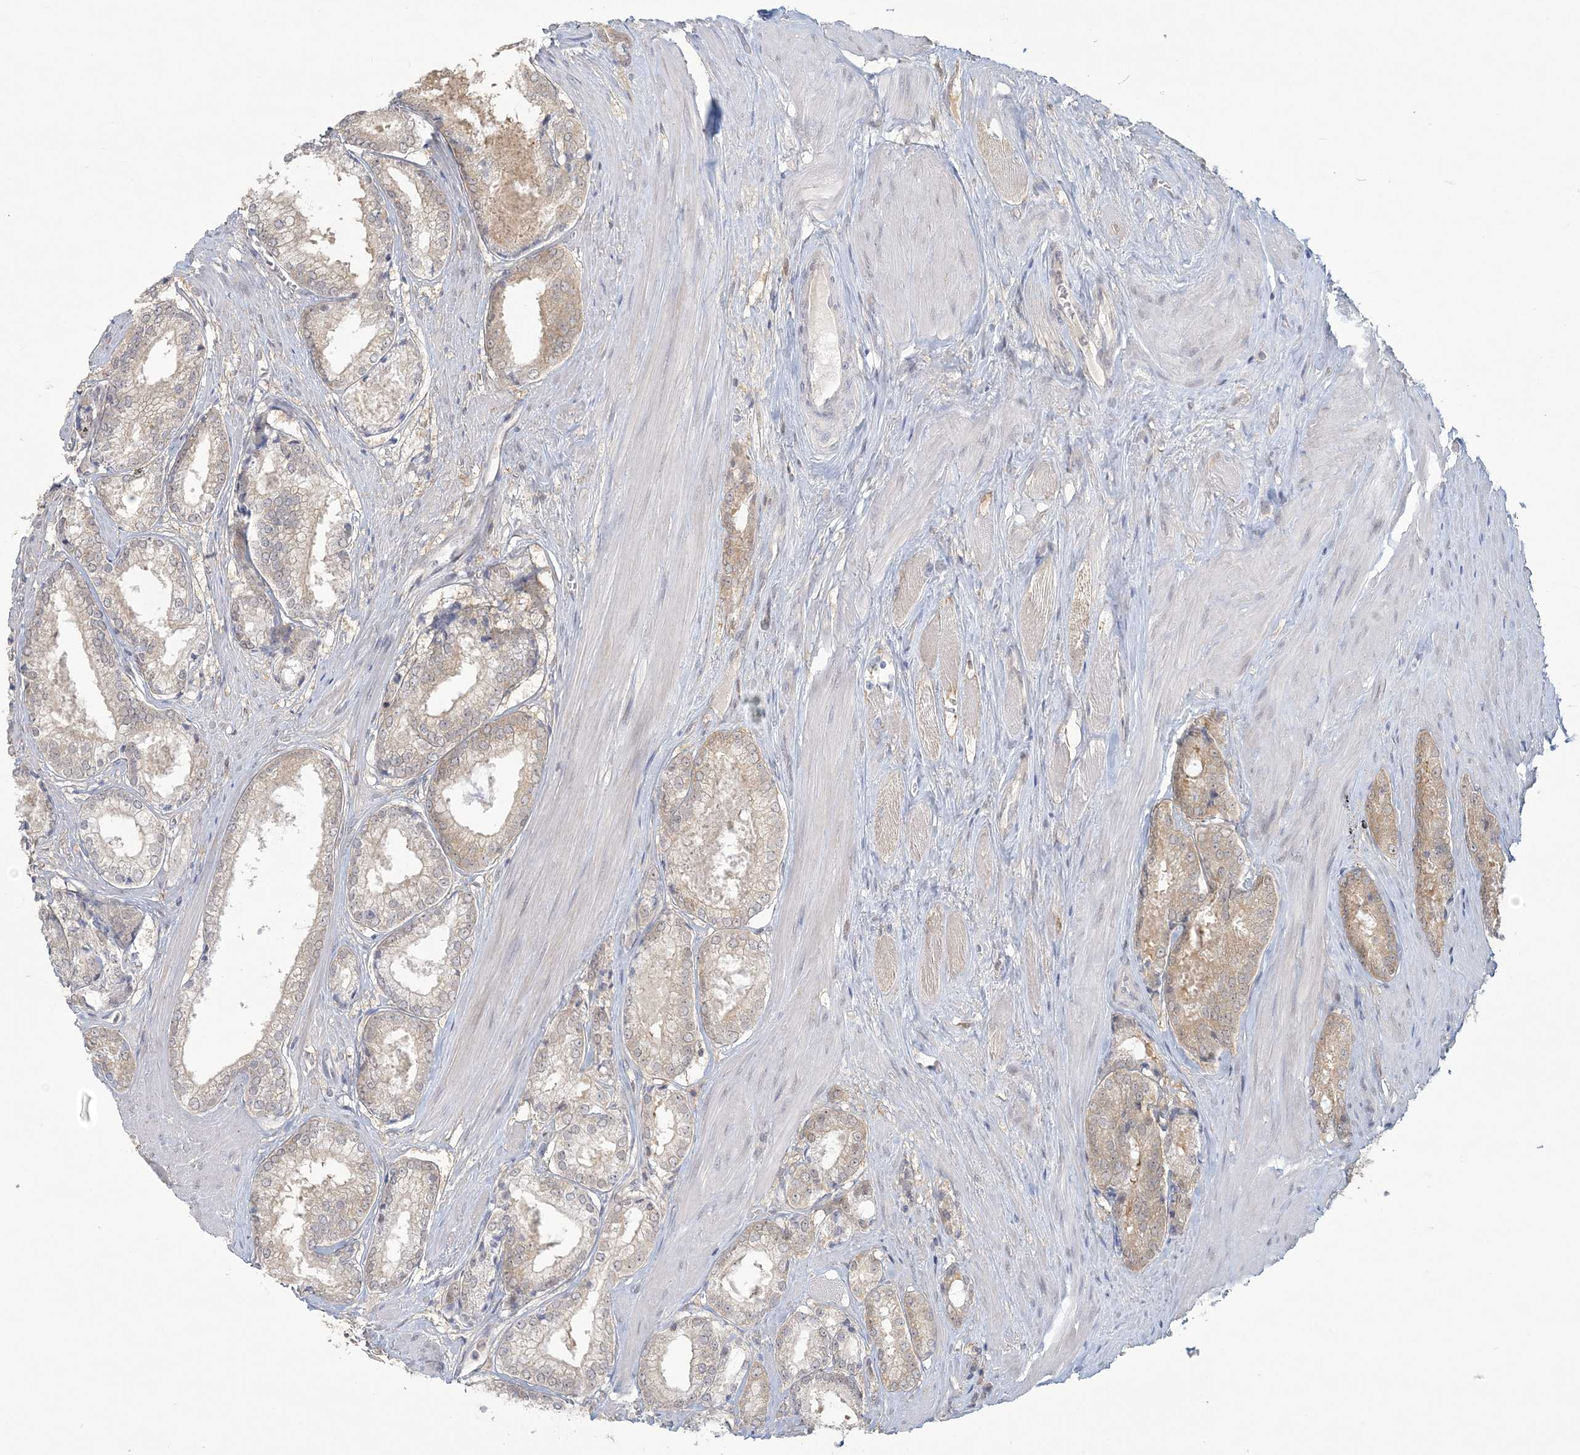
{"staining": {"intensity": "weak", "quantity": "25%-75%", "location": "cytoplasmic/membranous"}, "tissue": "prostate cancer", "cell_type": "Tumor cells", "image_type": "cancer", "snomed": [{"axis": "morphology", "description": "Adenocarcinoma, Low grade"}, {"axis": "topography", "description": "Prostate"}], "caption": "This image reveals prostate cancer stained with immunohistochemistry (IHC) to label a protein in brown. The cytoplasmic/membranous of tumor cells show weak positivity for the protein. Nuclei are counter-stained blue.", "gene": "ANKS1A", "patient": {"sex": "male", "age": 64}}